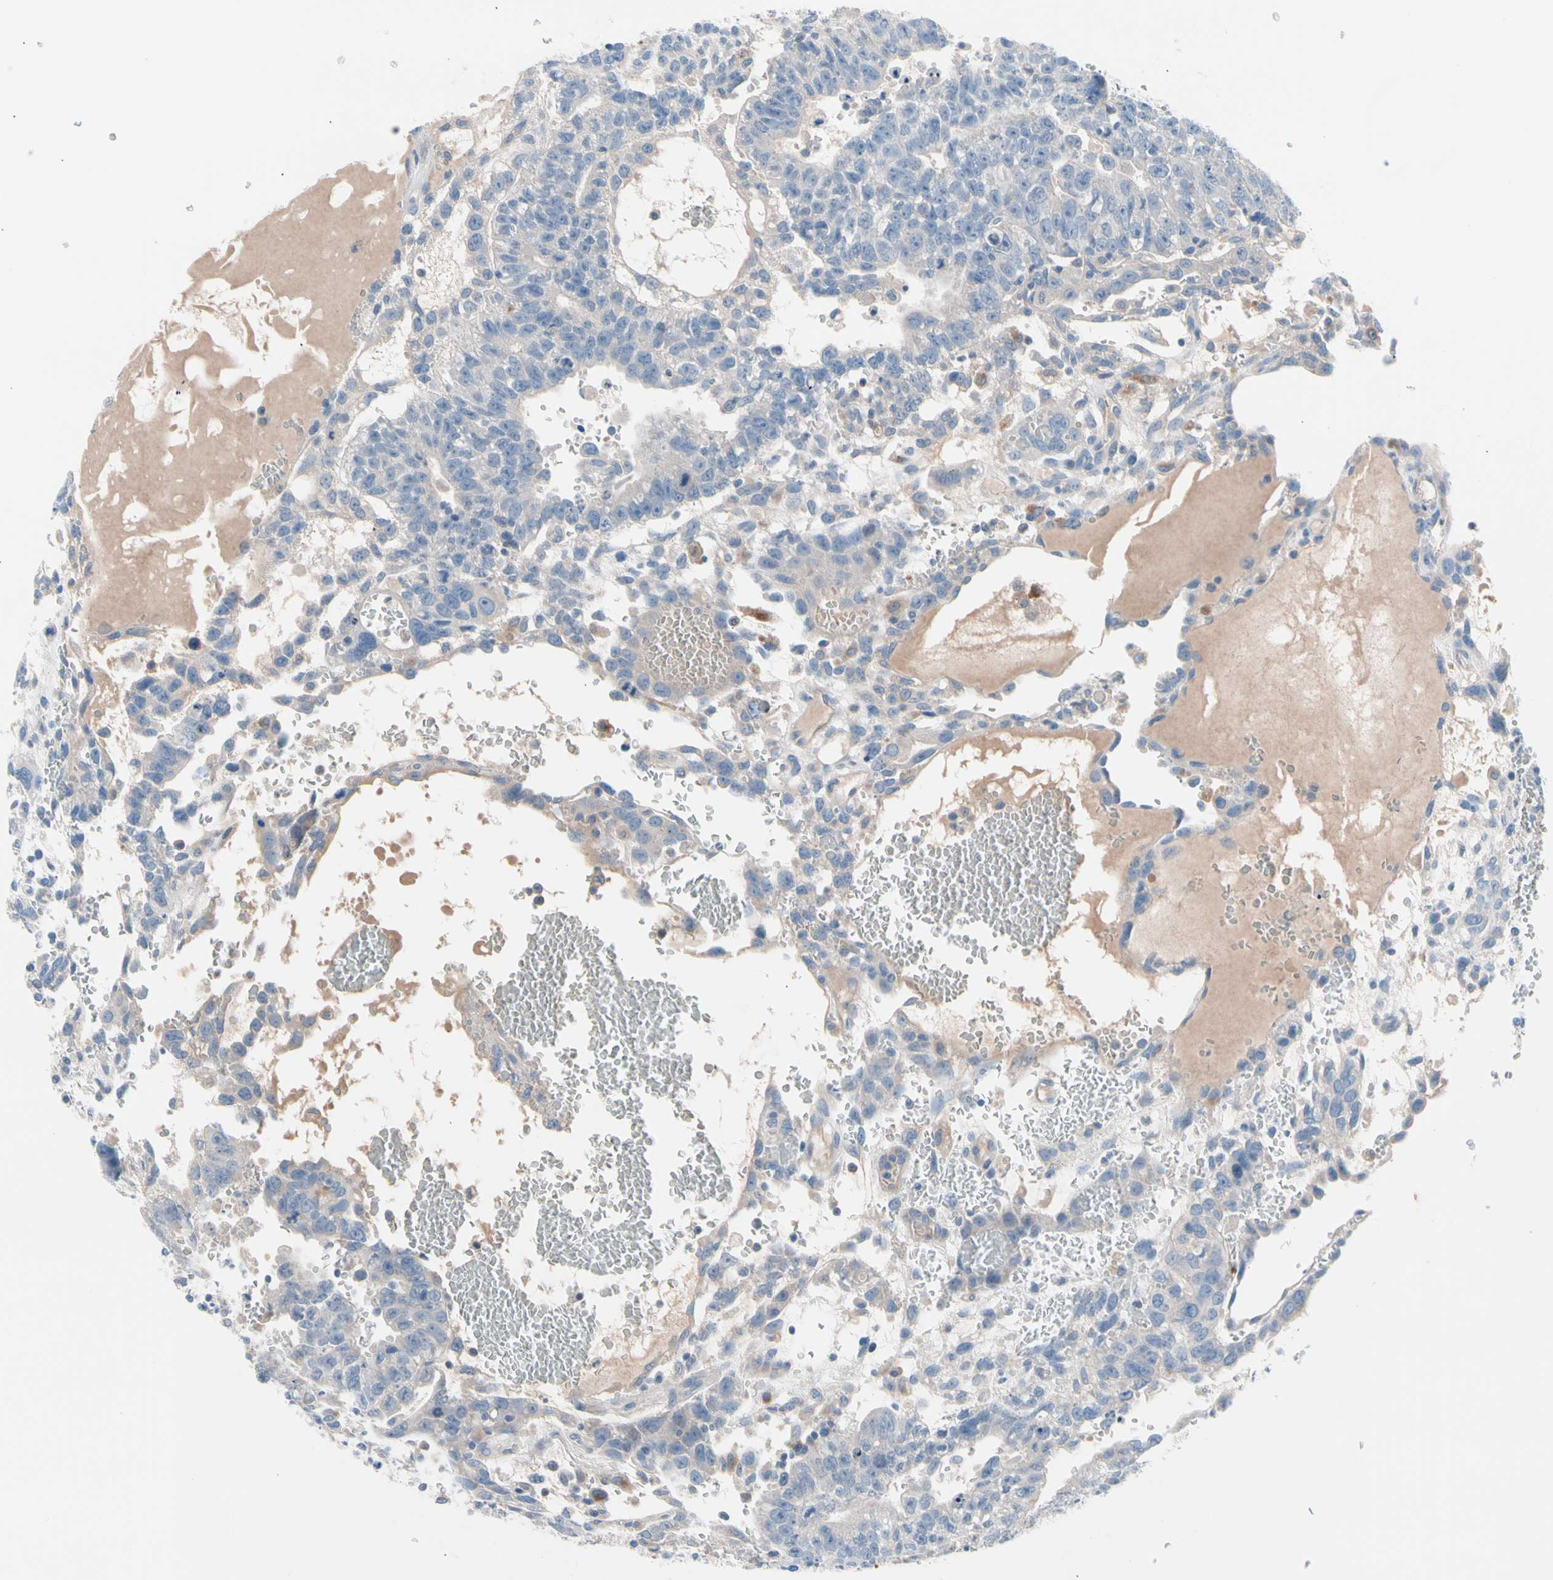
{"staining": {"intensity": "weak", "quantity": "25%-75%", "location": "cytoplasmic/membranous"}, "tissue": "testis cancer", "cell_type": "Tumor cells", "image_type": "cancer", "snomed": [{"axis": "morphology", "description": "Seminoma, NOS"}, {"axis": "morphology", "description": "Carcinoma, Embryonal, NOS"}, {"axis": "topography", "description": "Testis"}], "caption": "Immunohistochemical staining of human seminoma (testis) demonstrates low levels of weak cytoplasmic/membranous staining in approximately 25%-75% of tumor cells. The staining is performed using DAB (3,3'-diaminobenzidine) brown chromogen to label protein expression. The nuclei are counter-stained blue using hematoxylin.", "gene": "CASQ1", "patient": {"sex": "male", "age": 52}}